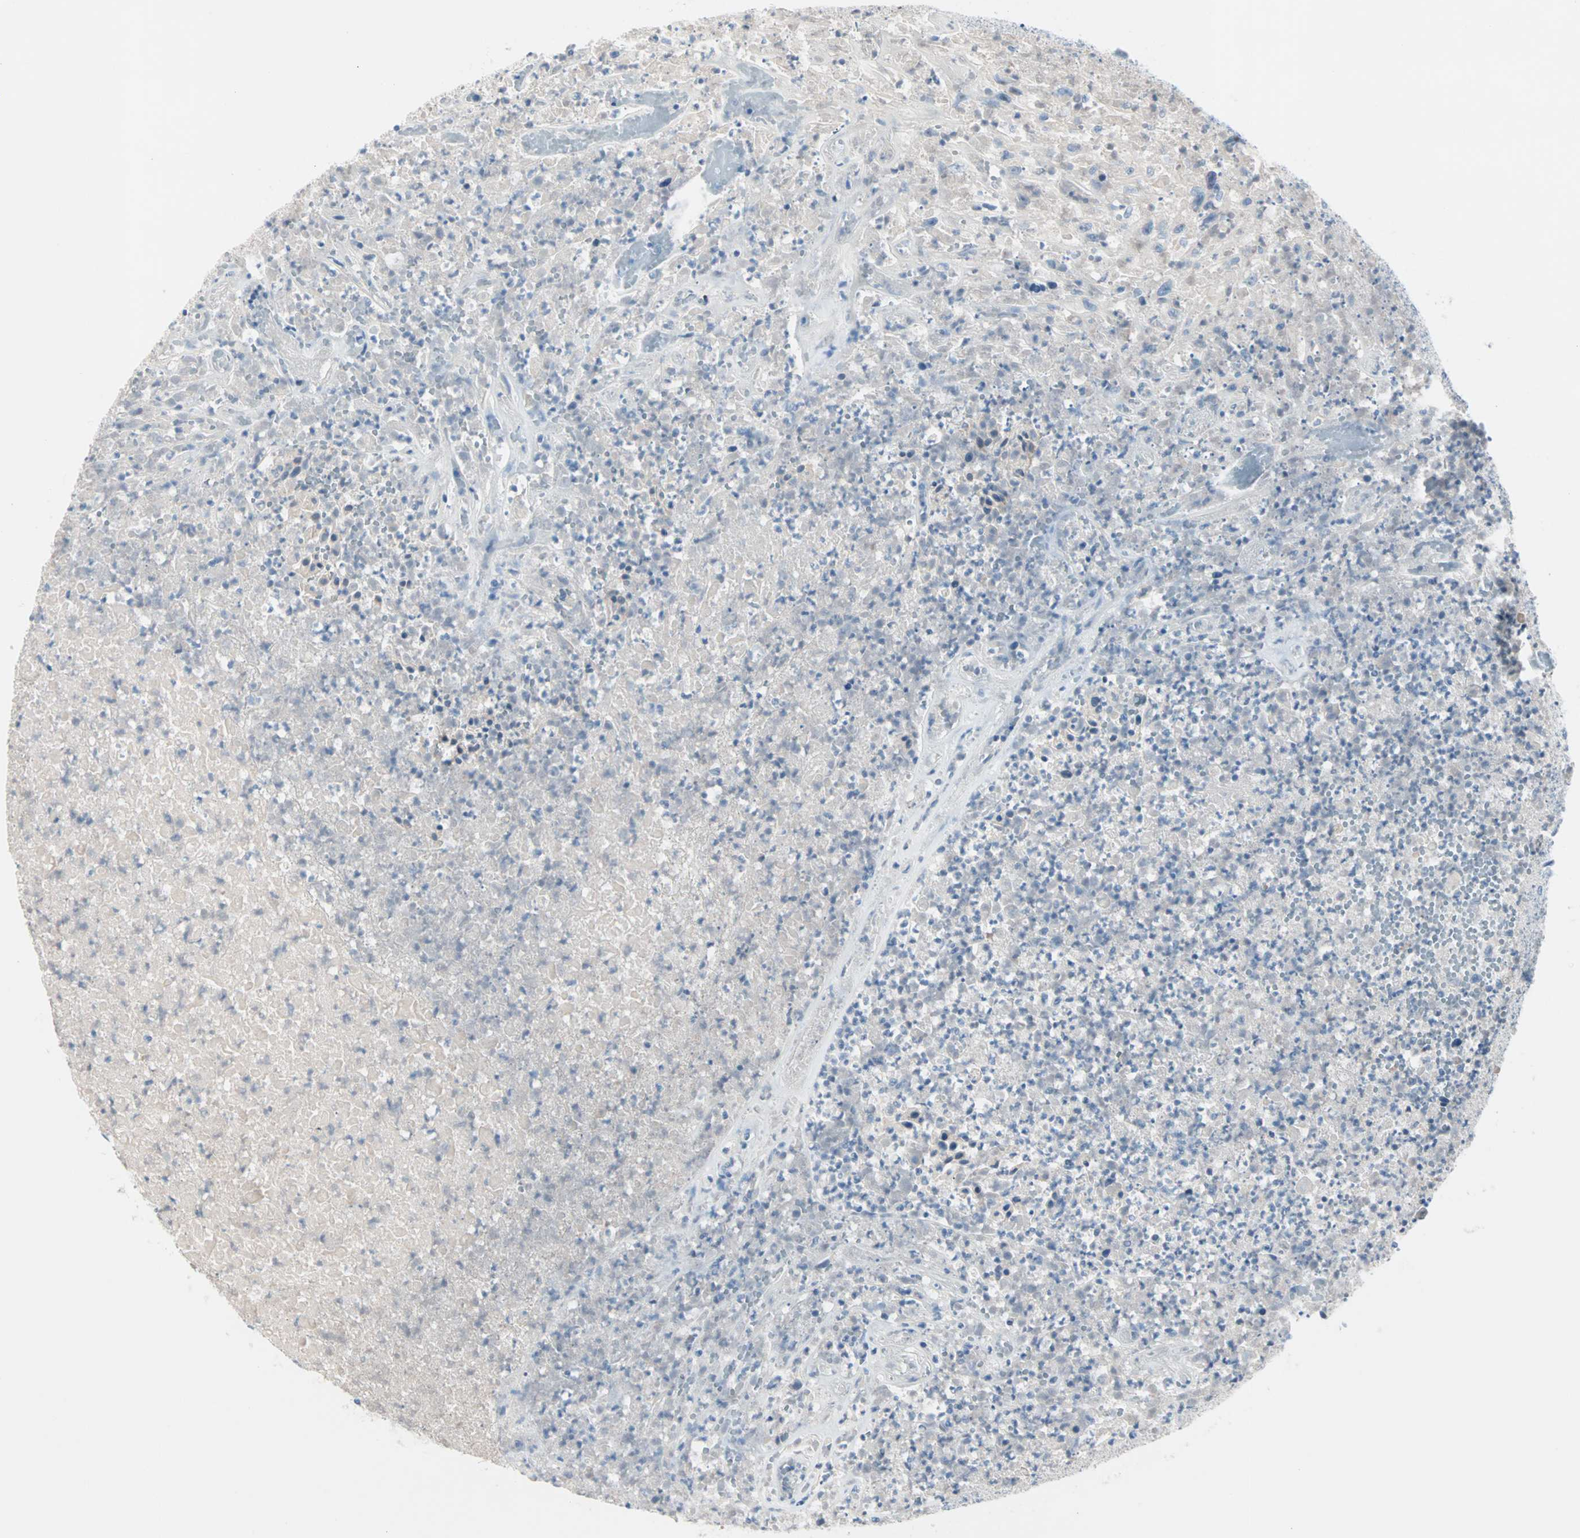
{"staining": {"intensity": "negative", "quantity": "none", "location": "none"}, "tissue": "urothelial cancer", "cell_type": "Tumor cells", "image_type": "cancer", "snomed": [{"axis": "morphology", "description": "Urothelial carcinoma, High grade"}, {"axis": "topography", "description": "Urinary bladder"}], "caption": "High power microscopy photomicrograph of an immunohistochemistry image of urothelial carcinoma (high-grade), revealing no significant staining in tumor cells.", "gene": "NEFH", "patient": {"sex": "male", "age": 66}}